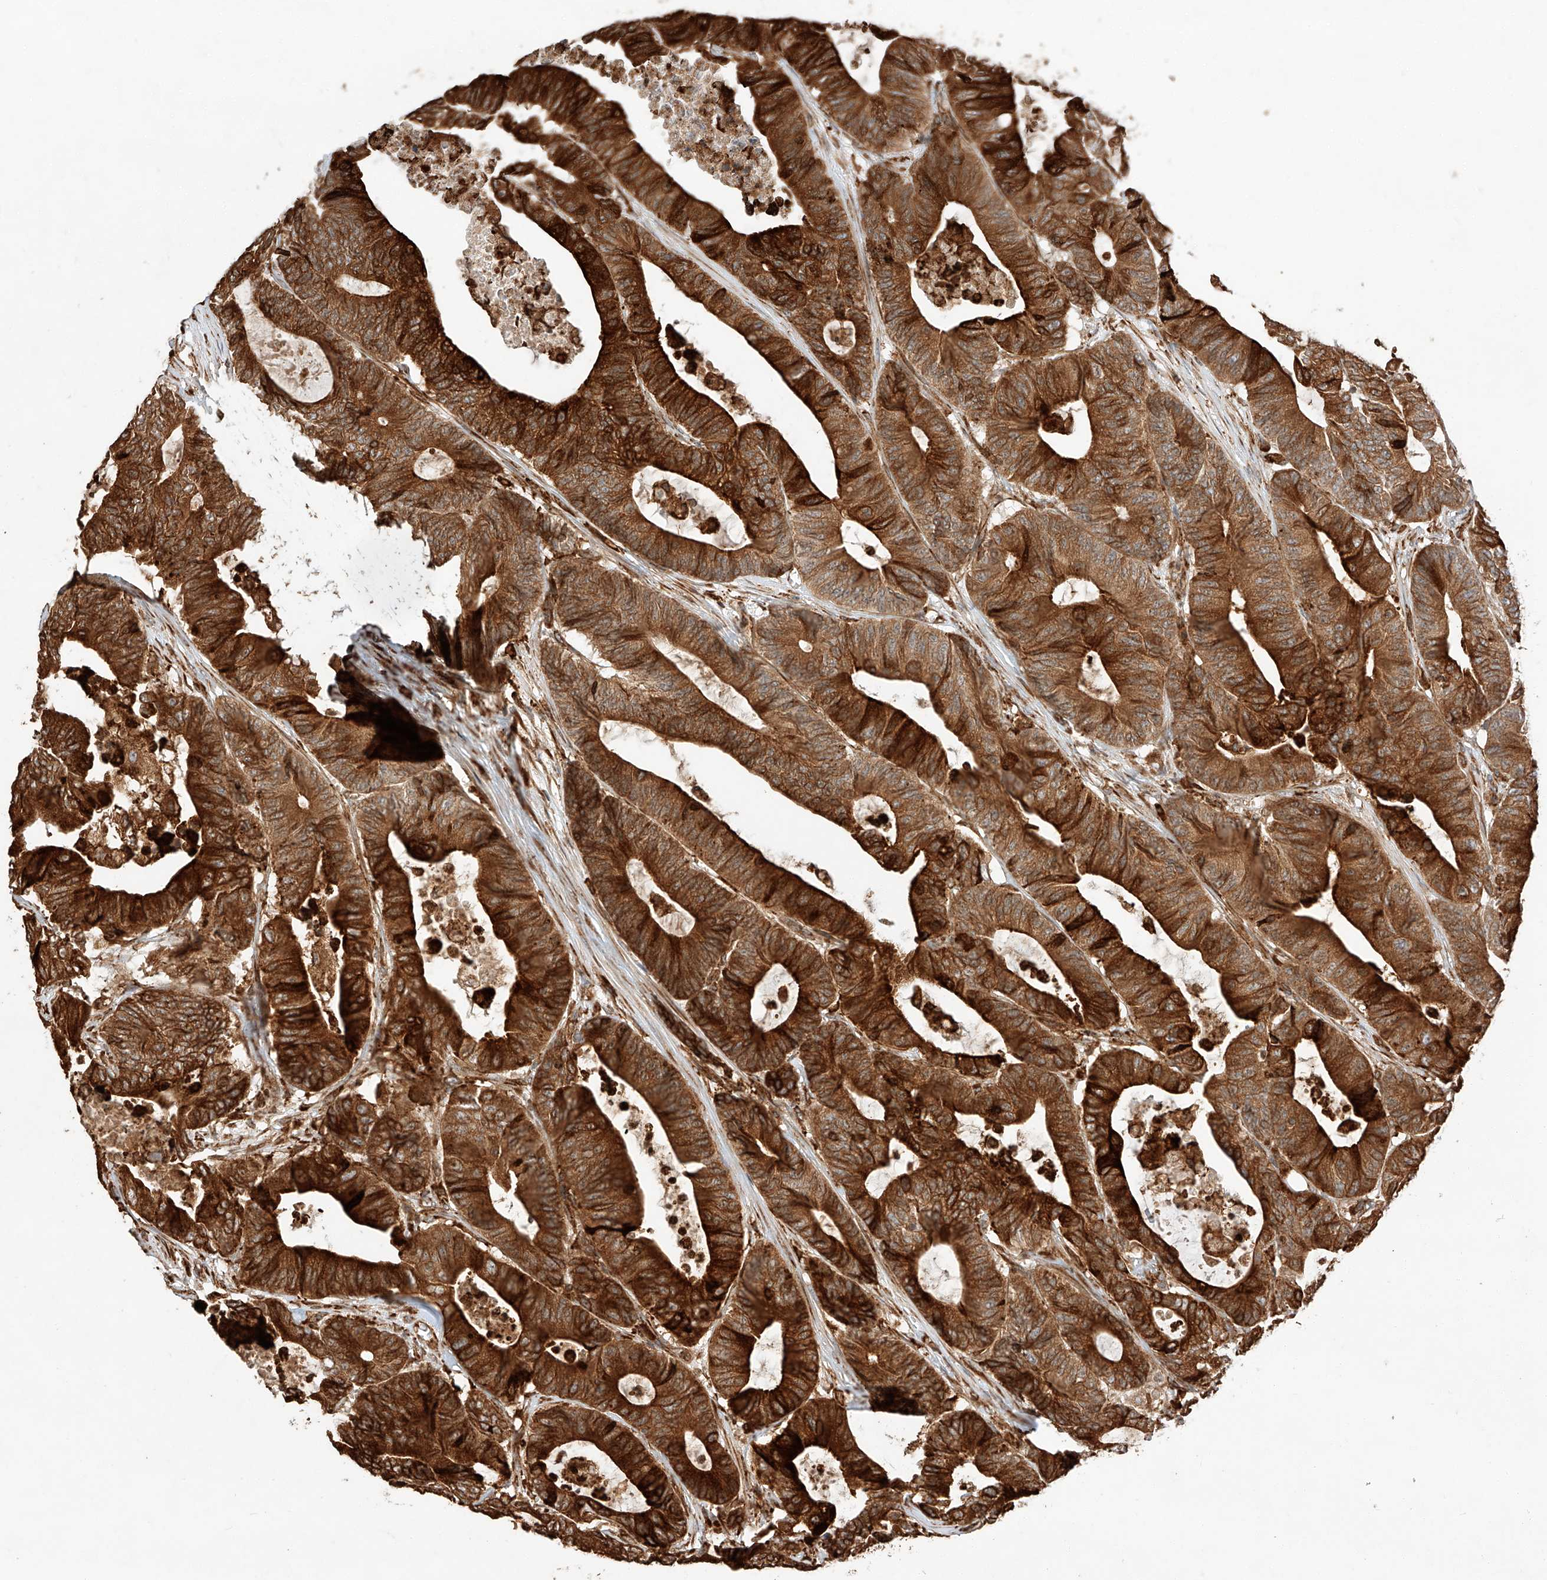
{"staining": {"intensity": "strong", "quantity": ">75%", "location": "cytoplasmic/membranous"}, "tissue": "colorectal cancer", "cell_type": "Tumor cells", "image_type": "cancer", "snomed": [{"axis": "morphology", "description": "Adenocarcinoma, NOS"}, {"axis": "topography", "description": "Colon"}], "caption": "Human colorectal cancer stained with a brown dye exhibits strong cytoplasmic/membranous positive expression in approximately >75% of tumor cells.", "gene": "ZNF84", "patient": {"sex": "female", "age": 84}}